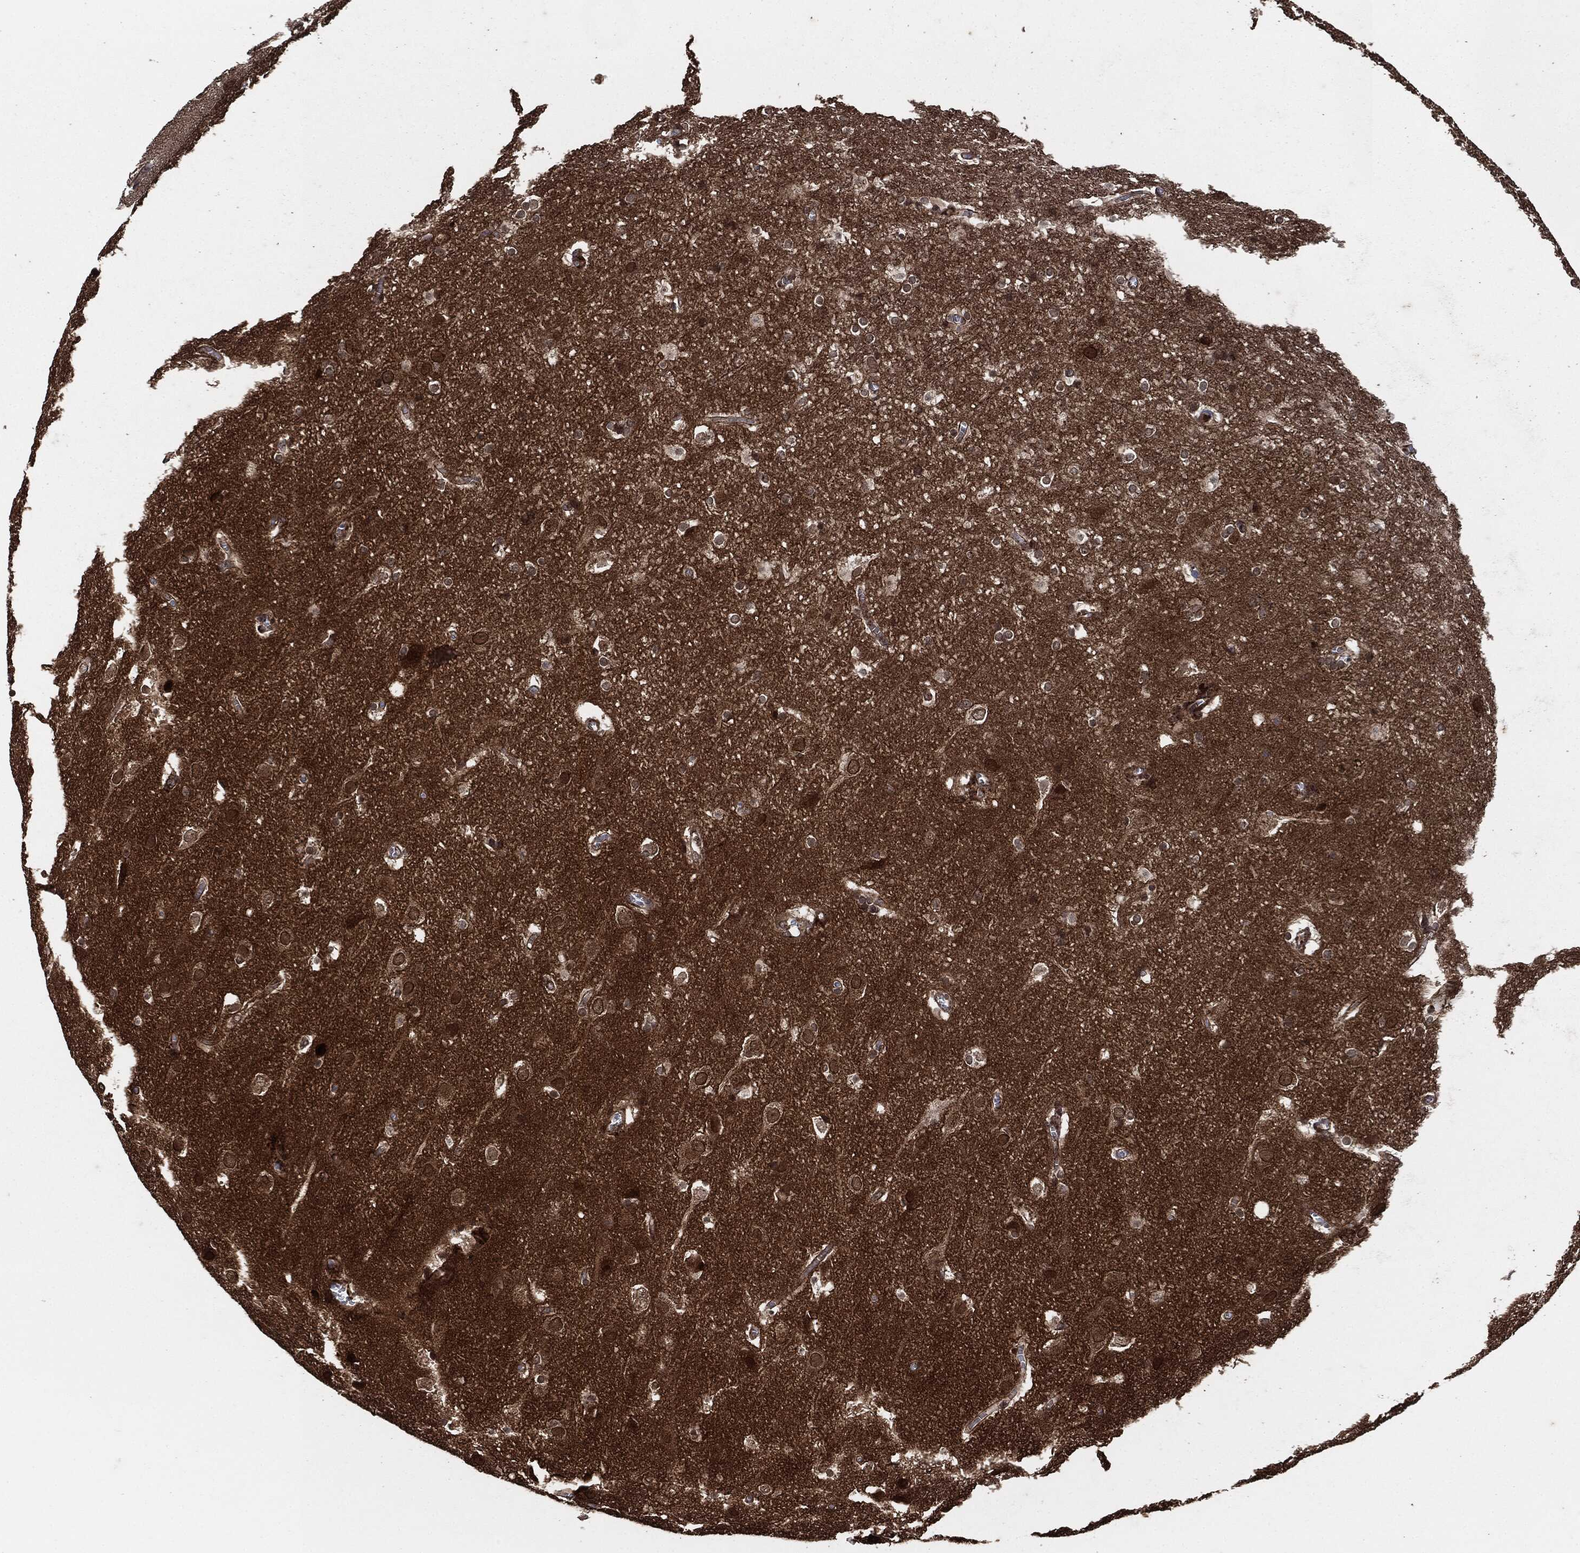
{"staining": {"intensity": "strong", "quantity": "25%-75%", "location": "cytoplasmic/membranous"}, "tissue": "cerebral cortex", "cell_type": "Endothelial cells", "image_type": "normal", "snomed": [{"axis": "morphology", "description": "Normal tissue, NOS"}, {"axis": "topography", "description": "Cerebral cortex"}], "caption": "This is an image of immunohistochemistry (IHC) staining of unremarkable cerebral cortex, which shows strong positivity in the cytoplasmic/membranous of endothelial cells.", "gene": "IFIT1", "patient": {"sex": "male", "age": 59}}